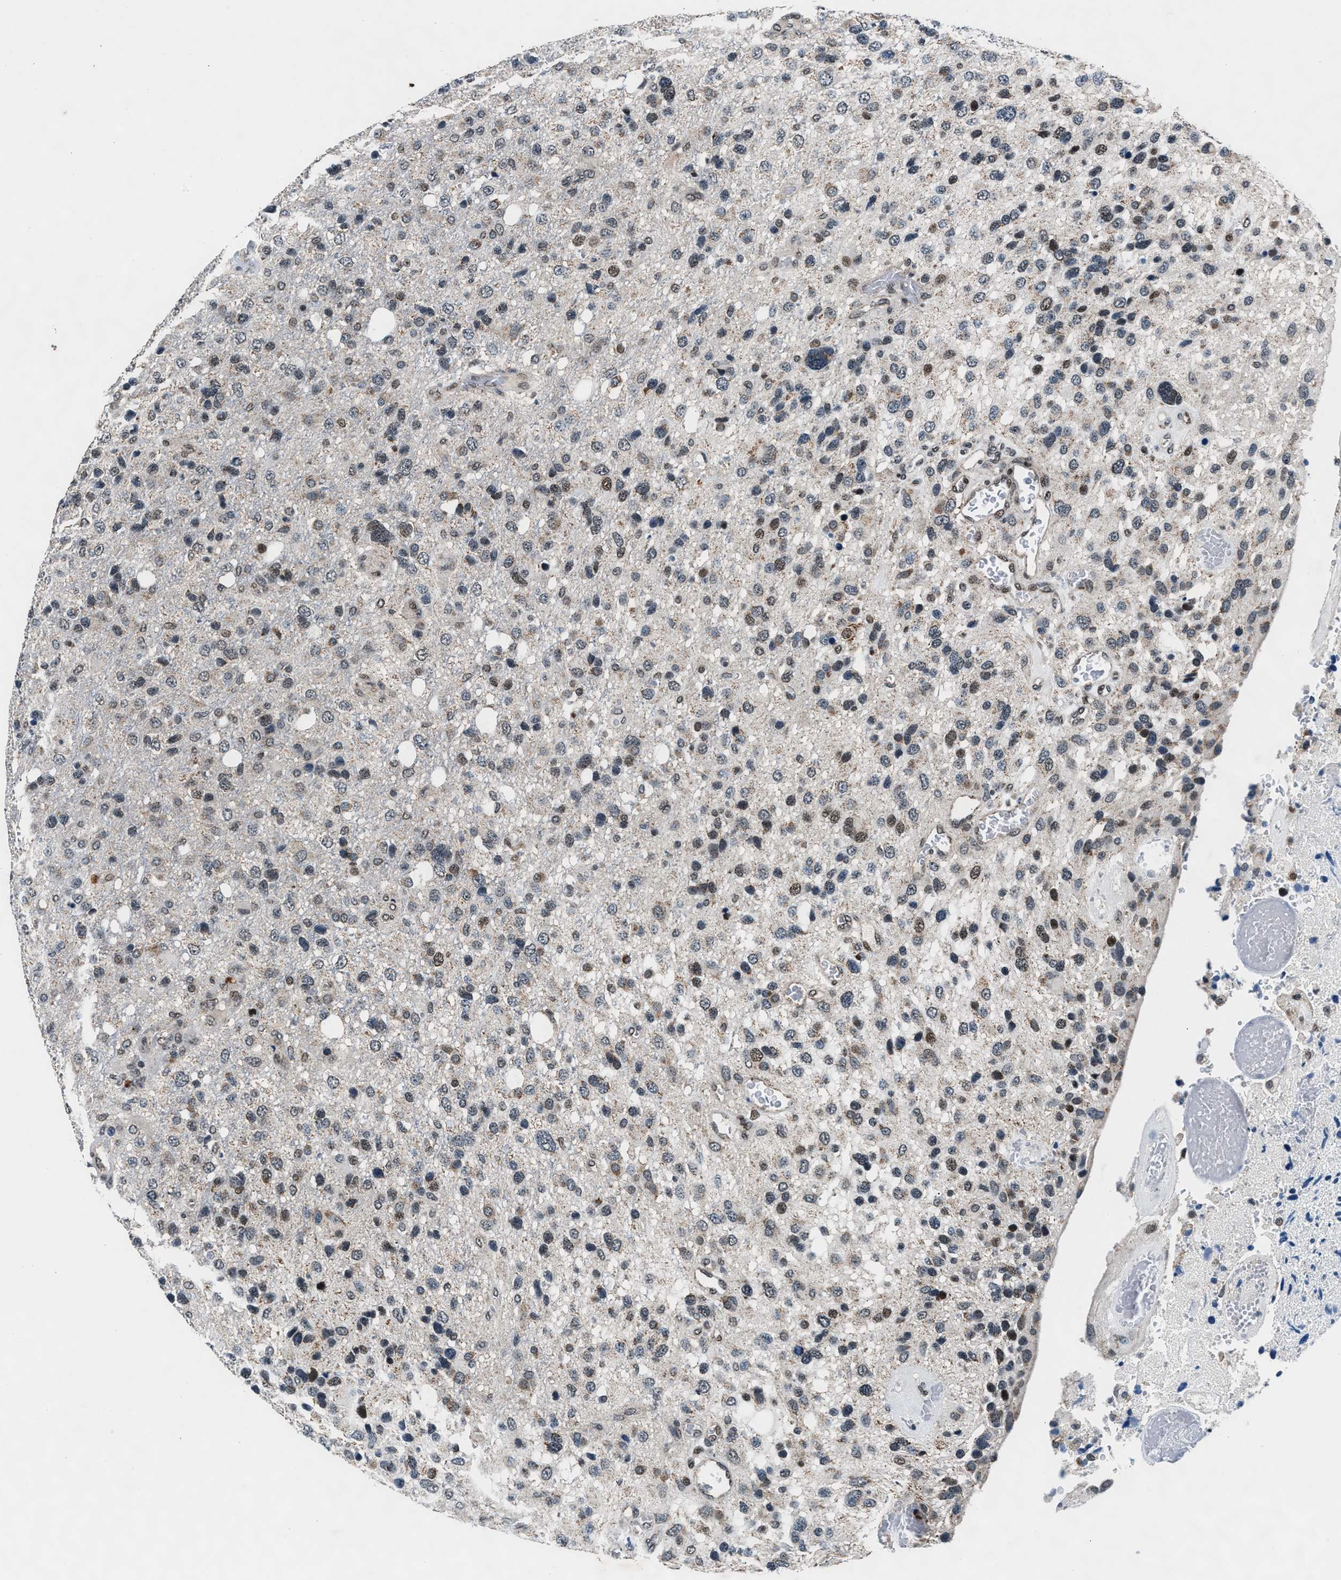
{"staining": {"intensity": "weak", "quantity": "<25%", "location": "nuclear"}, "tissue": "glioma", "cell_type": "Tumor cells", "image_type": "cancer", "snomed": [{"axis": "morphology", "description": "Glioma, malignant, High grade"}, {"axis": "topography", "description": "Brain"}], "caption": "This is a photomicrograph of IHC staining of glioma, which shows no positivity in tumor cells. (DAB (3,3'-diaminobenzidine) immunohistochemistry (IHC) visualized using brightfield microscopy, high magnification).", "gene": "PRRC2B", "patient": {"sex": "female", "age": 58}}